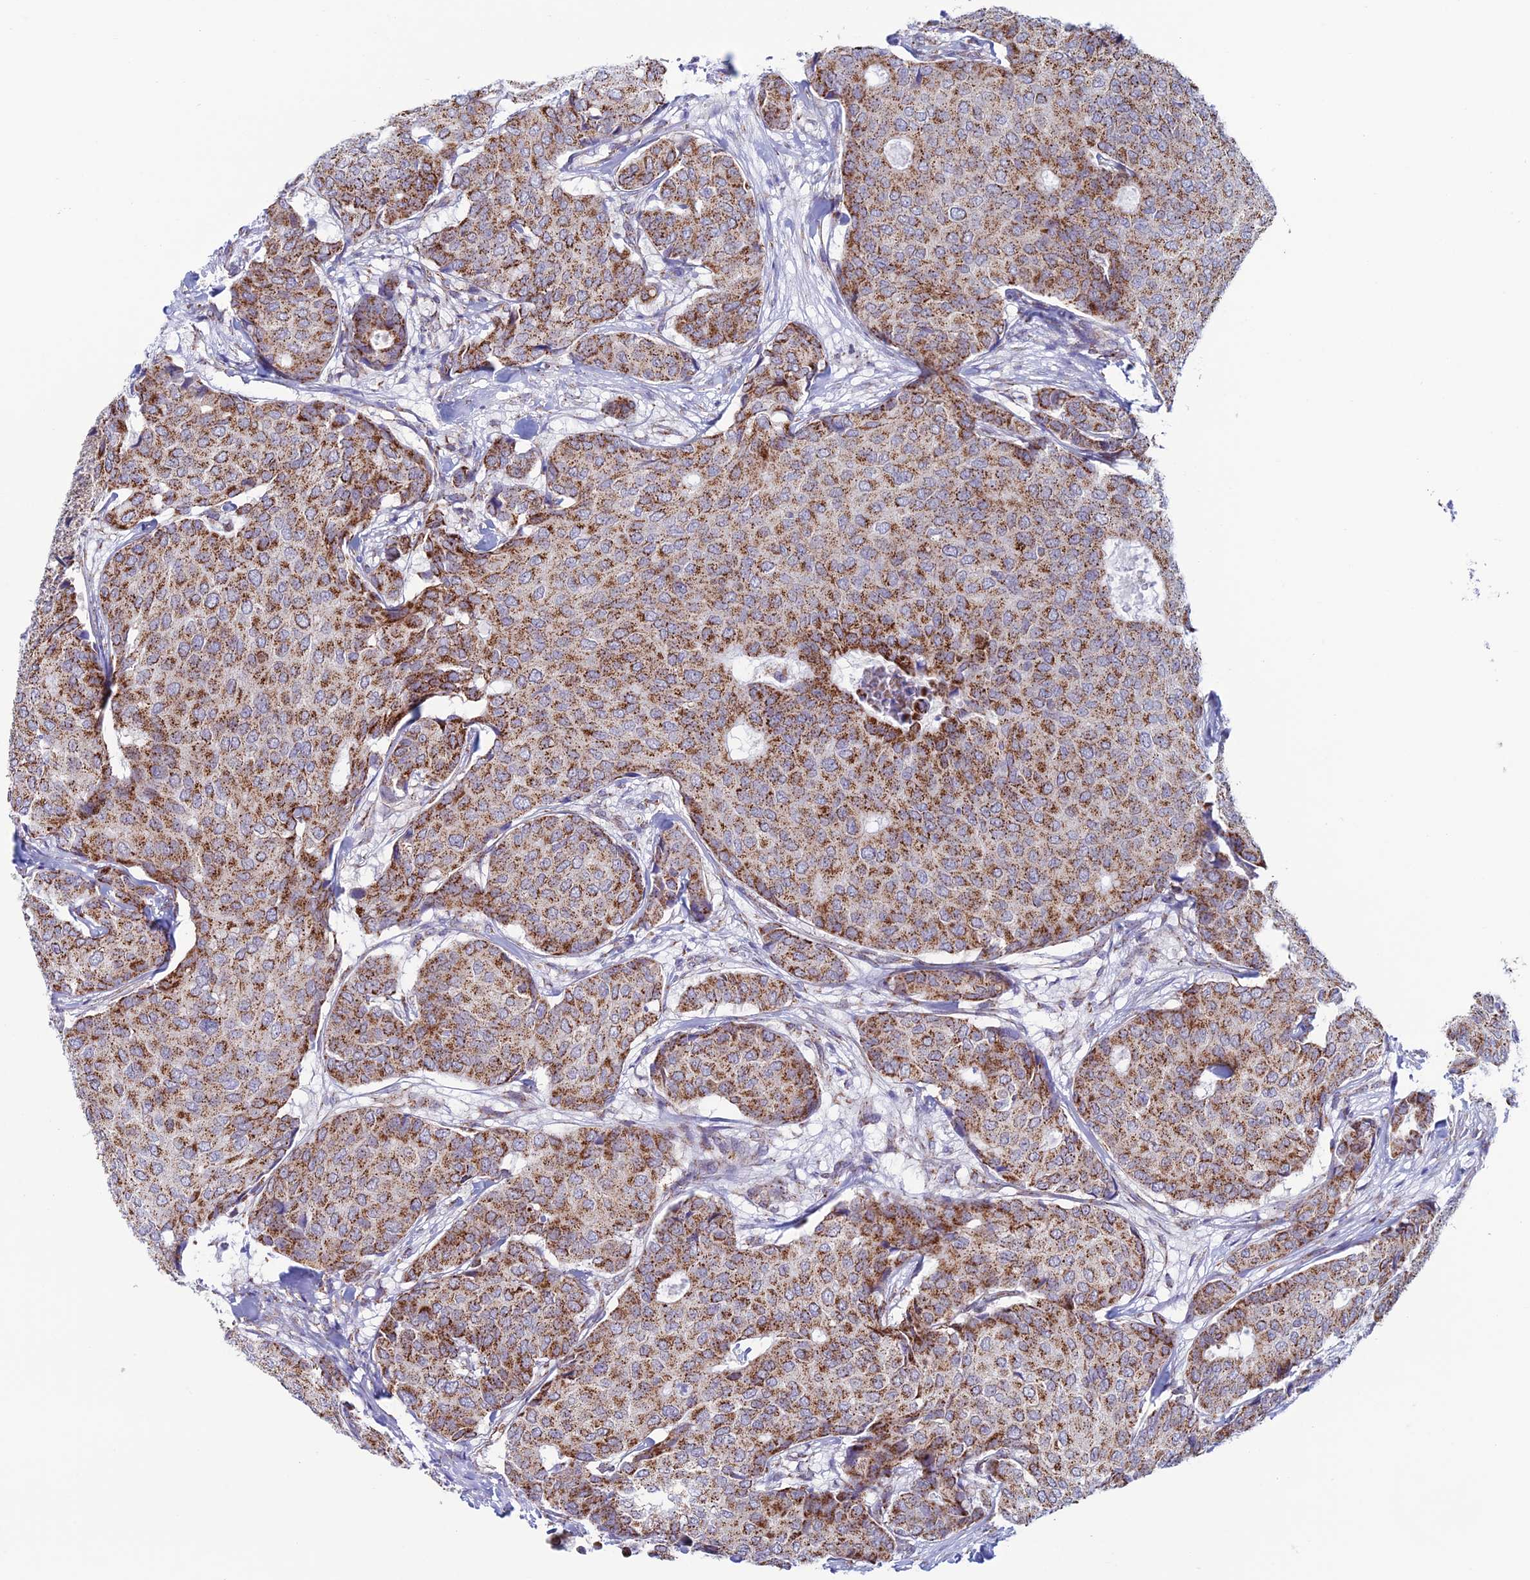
{"staining": {"intensity": "moderate", "quantity": ">75%", "location": "cytoplasmic/membranous"}, "tissue": "breast cancer", "cell_type": "Tumor cells", "image_type": "cancer", "snomed": [{"axis": "morphology", "description": "Duct carcinoma"}, {"axis": "topography", "description": "Breast"}], "caption": "Invasive ductal carcinoma (breast) was stained to show a protein in brown. There is medium levels of moderate cytoplasmic/membranous expression in approximately >75% of tumor cells.", "gene": "ZNG1B", "patient": {"sex": "female", "age": 75}}